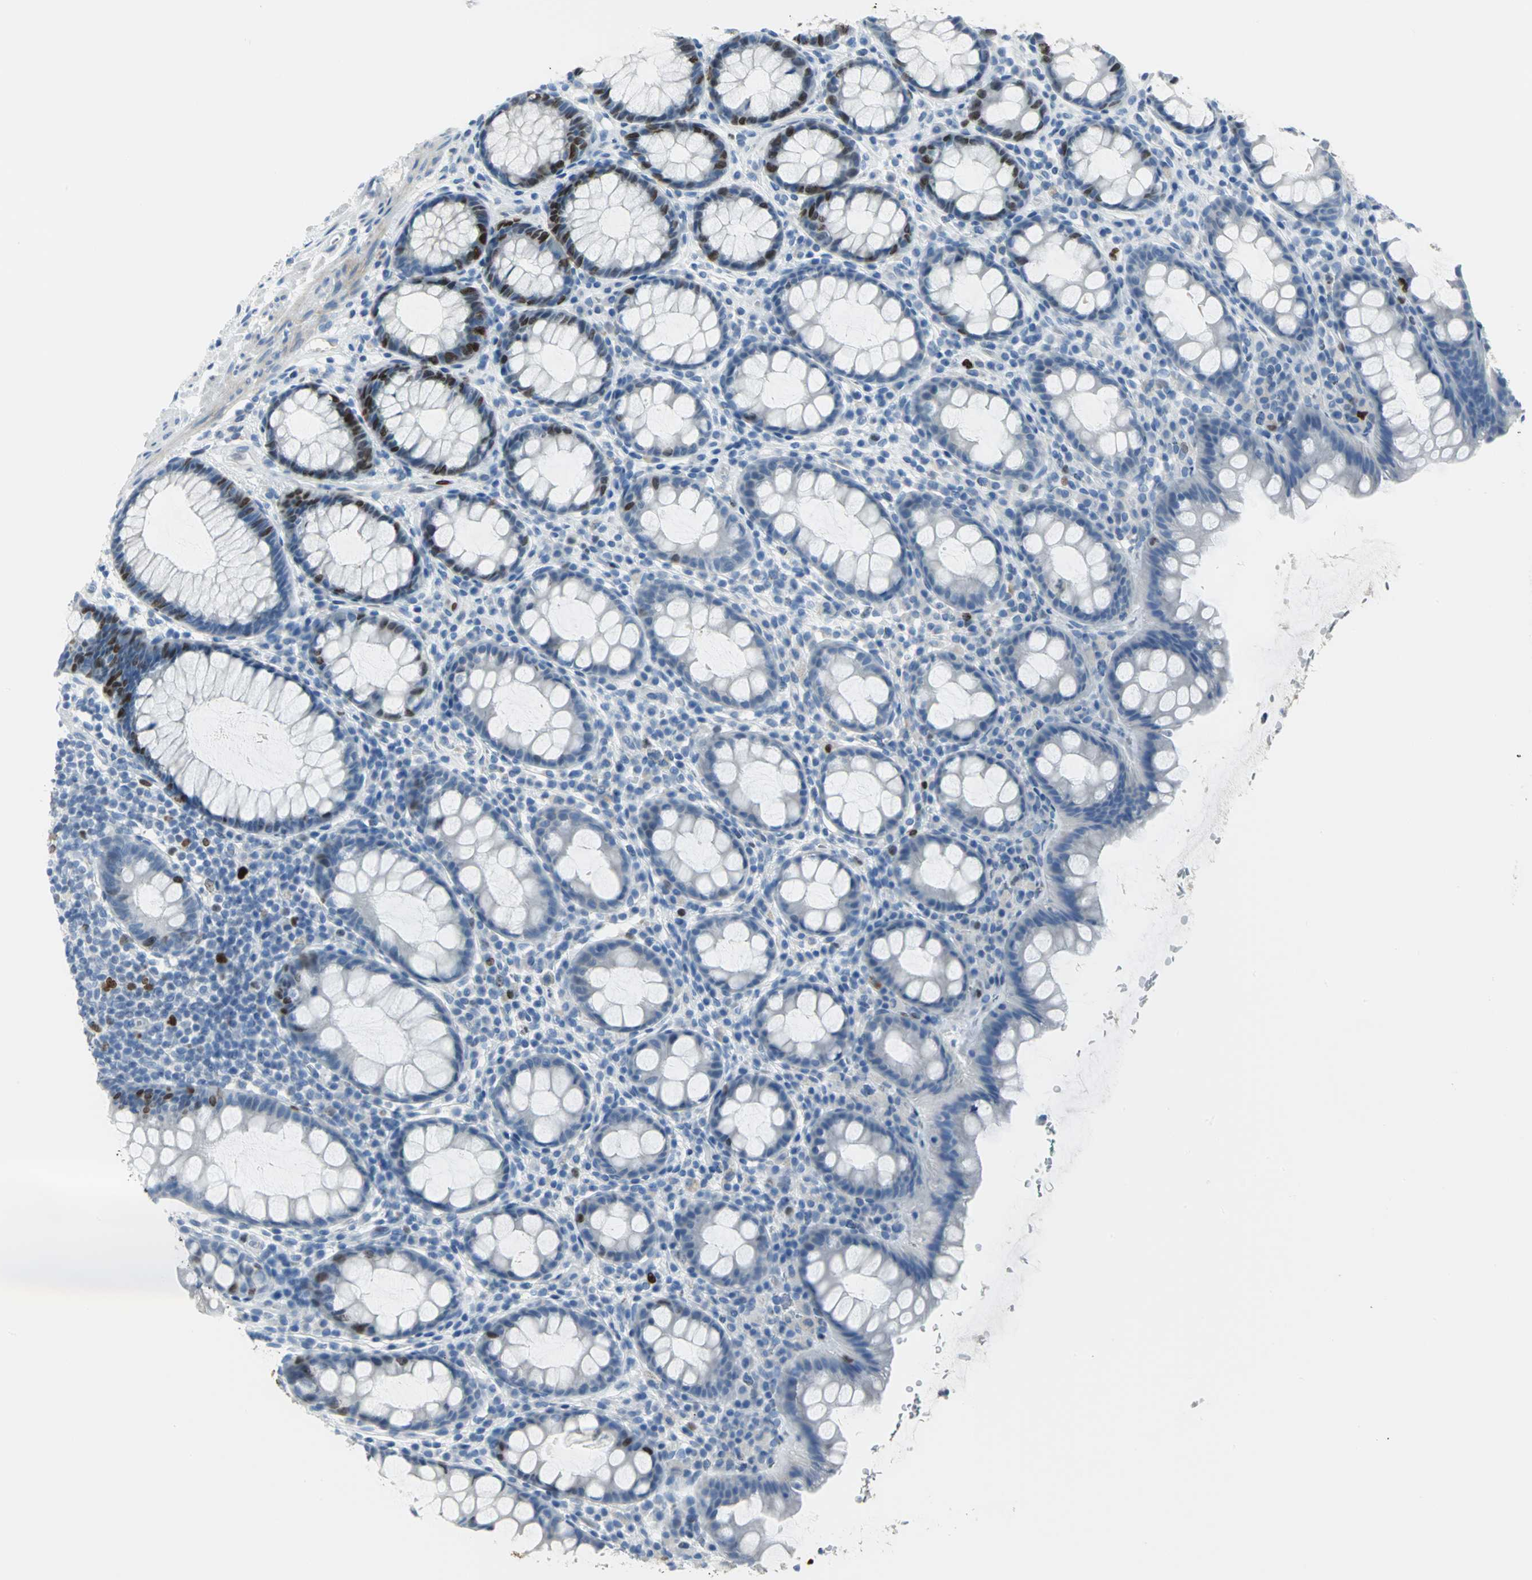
{"staining": {"intensity": "strong", "quantity": "<25%", "location": "nuclear"}, "tissue": "rectum", "cell_type": "Glandular cells", "image_type": "normal", "snomed": [{"axis": "morphology", "description": "Normal tissue, NOS"}, {"axis": "topography", "description": "Rectum"}], "caption": "The photomicrograph shows immunohistochemical staining of normal rectum. There is strong nuclear positivity is present in approximately <25% of glandular cells.", "gene": "MCM3", "patient": {"sex": "male", "age": 92}}